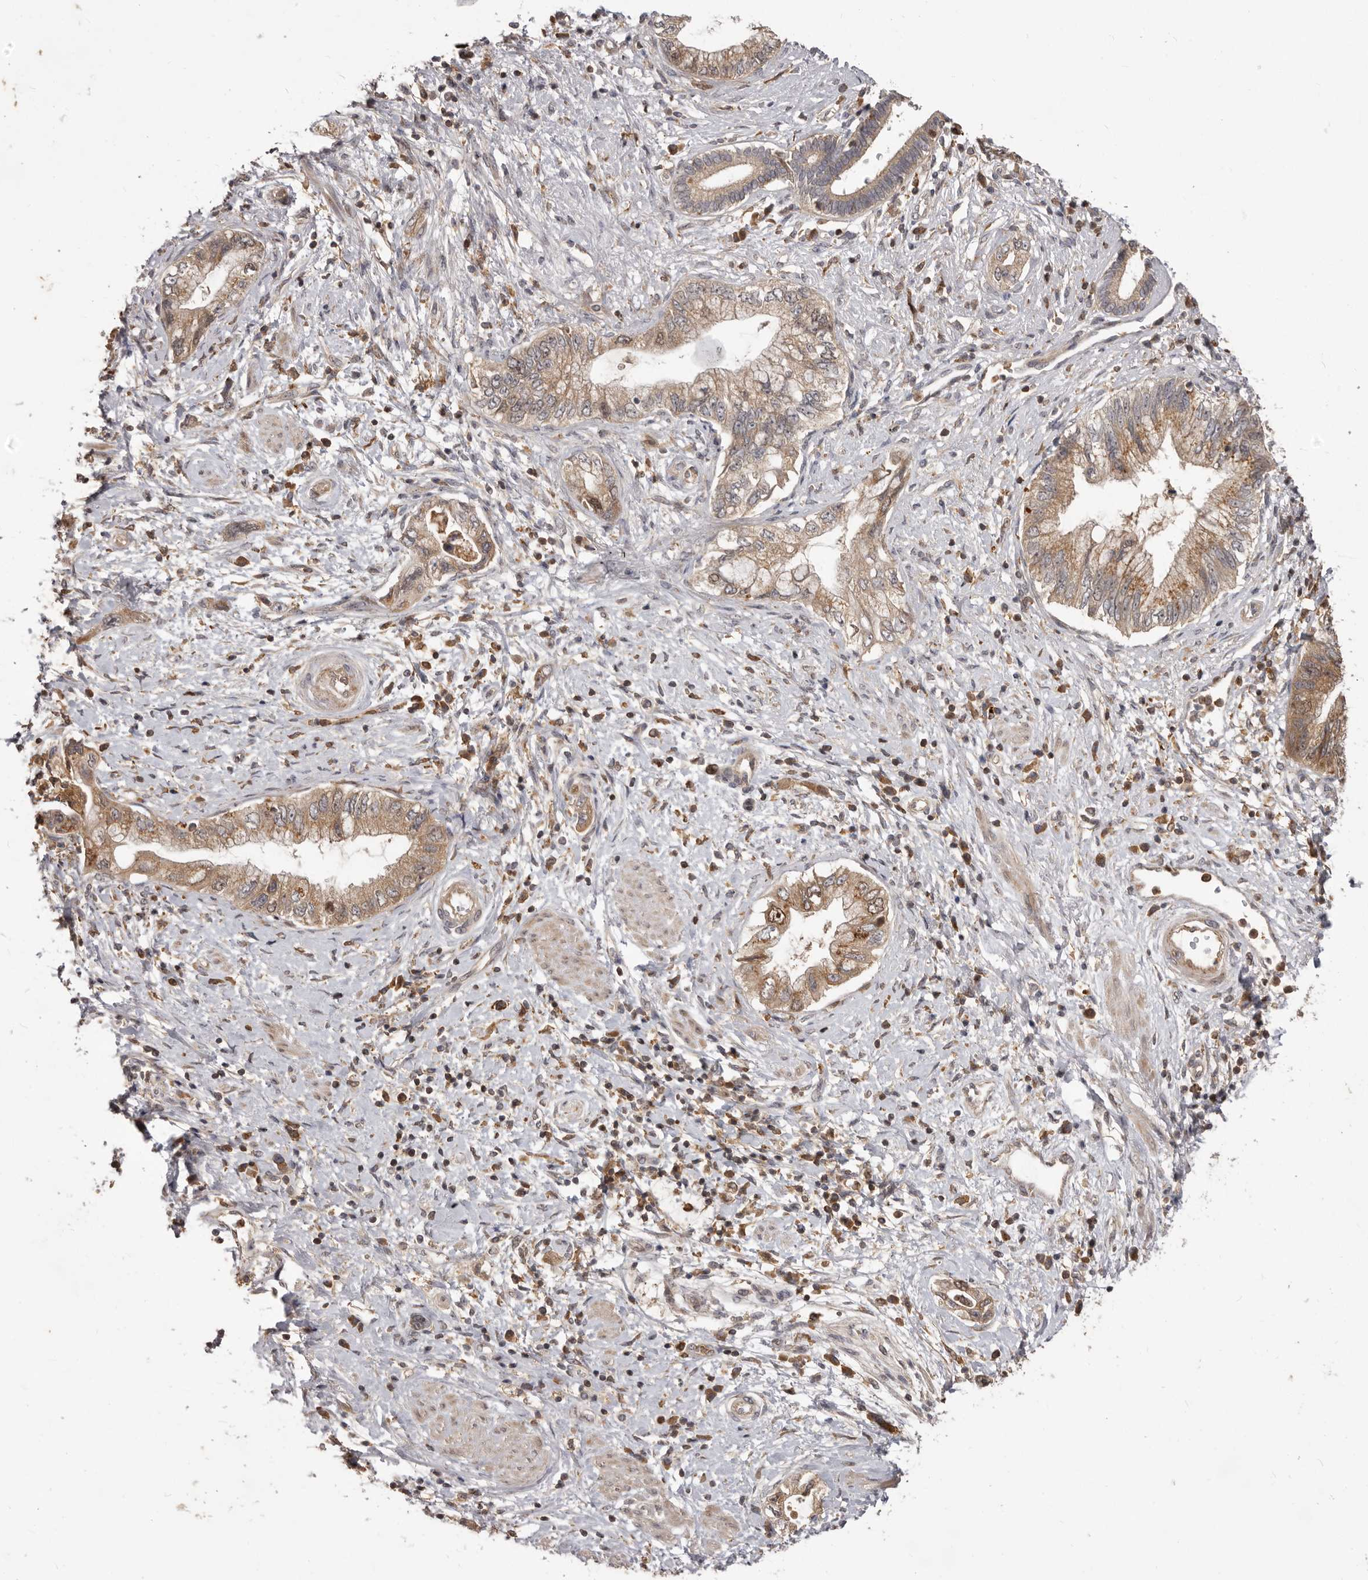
{"staining": {"intensity": "weak", "quantity": ">75%", "location": "cytoplasmic/membranous,nuclear"}, "tissue": "pancreatic cancer", "cell_type": "Tumor cells", "image_type": "cancer", "snomed": [{"axis": "morphology", "description": "Adenocarcinoma, NOS"}, {"axis": "topography", "description": "Pancreas"}], "caption": "Pancreatic cancer tissue demonstrates weak cytoplasmic/membranous and nuclear staining in approximately >75% of tumor cells The staining was performed using DAB, with brown indicating positive protein expression. Nuclei are stained blue with hematoxylin.", "gene": "RNF187", "patient": {"sex": "female", "age": 73}}